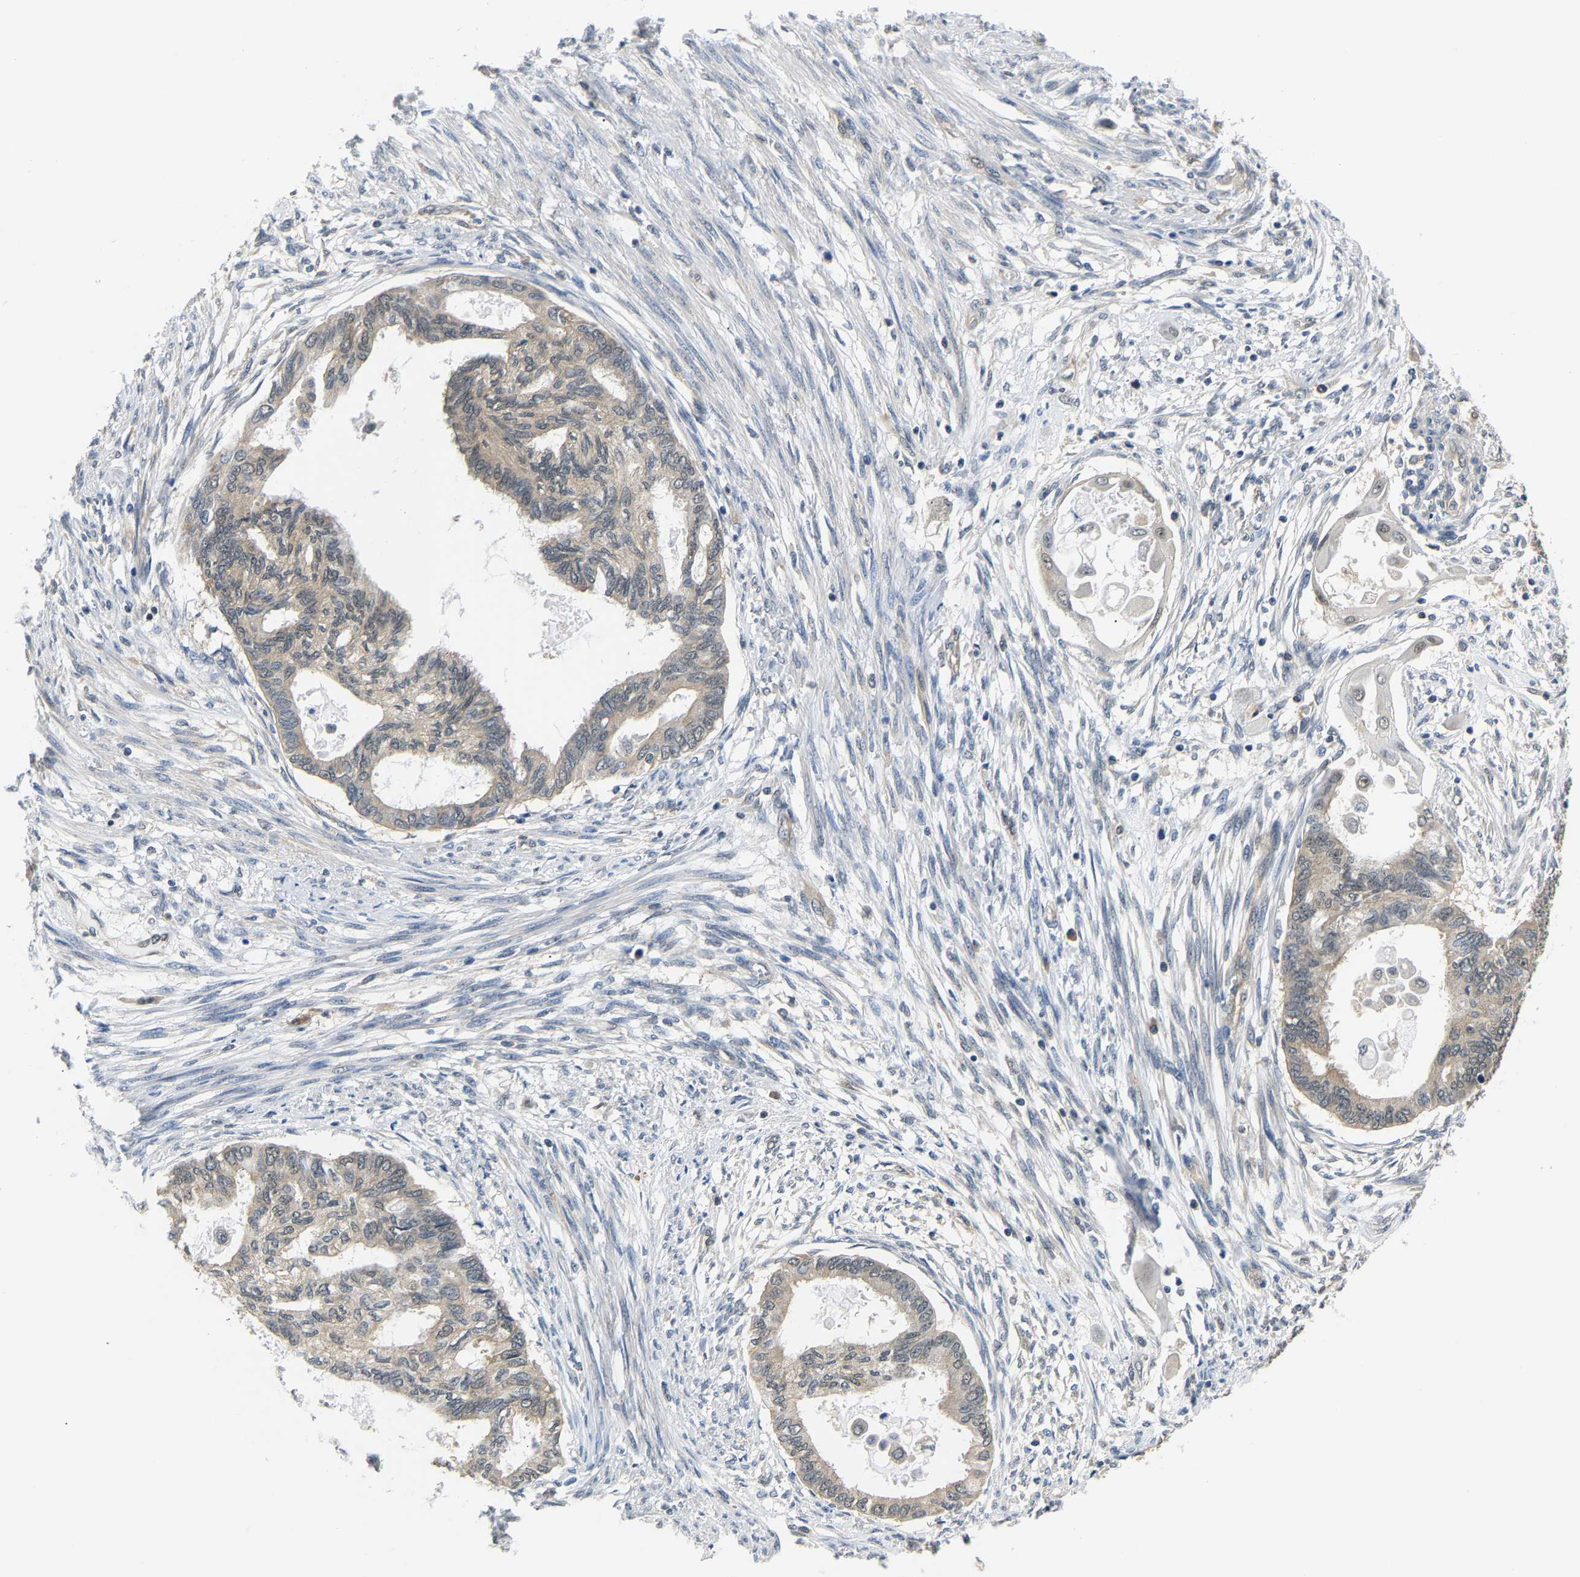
{"staining": {"intensity": "weak", "quantity": ">75%", "location": "cytoplasmic/membranous"}, "tissue": "cervical cancer", "cell_type": "Tumor cells", "image_type": "cancer", "snomed": [{"axis": "morphology", "description": "Normal tissue, NOS"}, {"axis": "morphology", "description": "Adenocarcinoma, NOS"}, {"axis": "topography", "description": "Cervix"}, {"axis": "topography", "description": "Endometrium"}], "caption": "Tumor cells demonstrate low levels of weak cytoplasmic/membranous staining in approximately >75% of cells in human cervical adenocarcinoma. (IHC, brightfield microscopy, high magnification).", "gene": "ARHGEF12", "patient": {"sex": "female", "age": 86}}